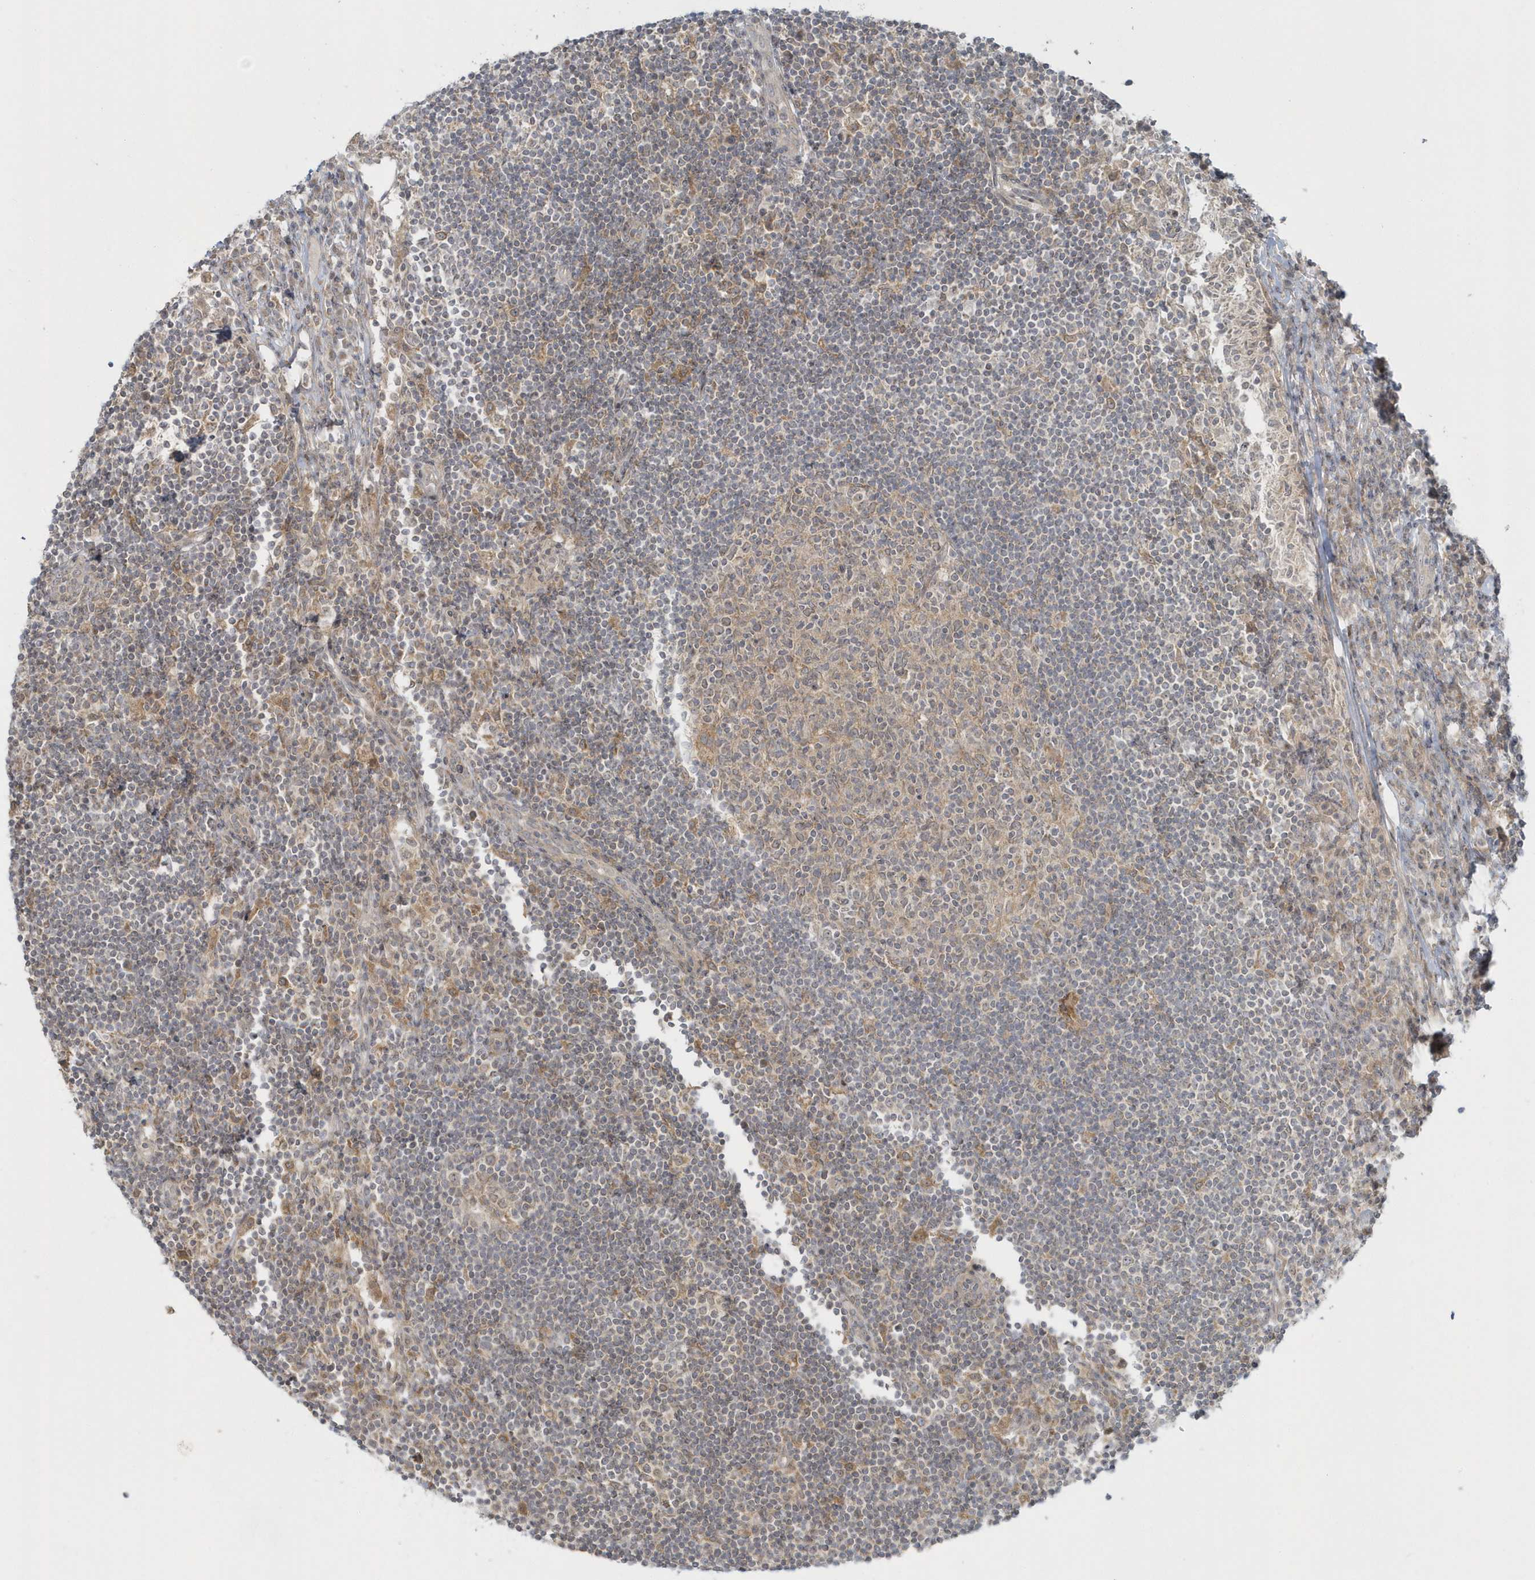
{"staining": {"intensity": "negative", "quantity": "none", "location": "none"}, "tissue": "lymph node", "cell_type": "Germinal center cells", "image_type": "normal", "snomed": [{"axis": "morphology", "description": "Normal tissue, NOS"}, {"axis": "topography", "description": "Lymph node"}], "caption": "The image demonstrates no significant expression in germinal center cells of lymph node. The staining was performed using DAB (3,3'-diaminobenzidine) to visualize the protein expression in brown, while the nuclei were stained in blue with hematoxylin (Magnification: 20x).", "gene": "BLTP3A", "patient": {"sex": "female", "age": 53}}